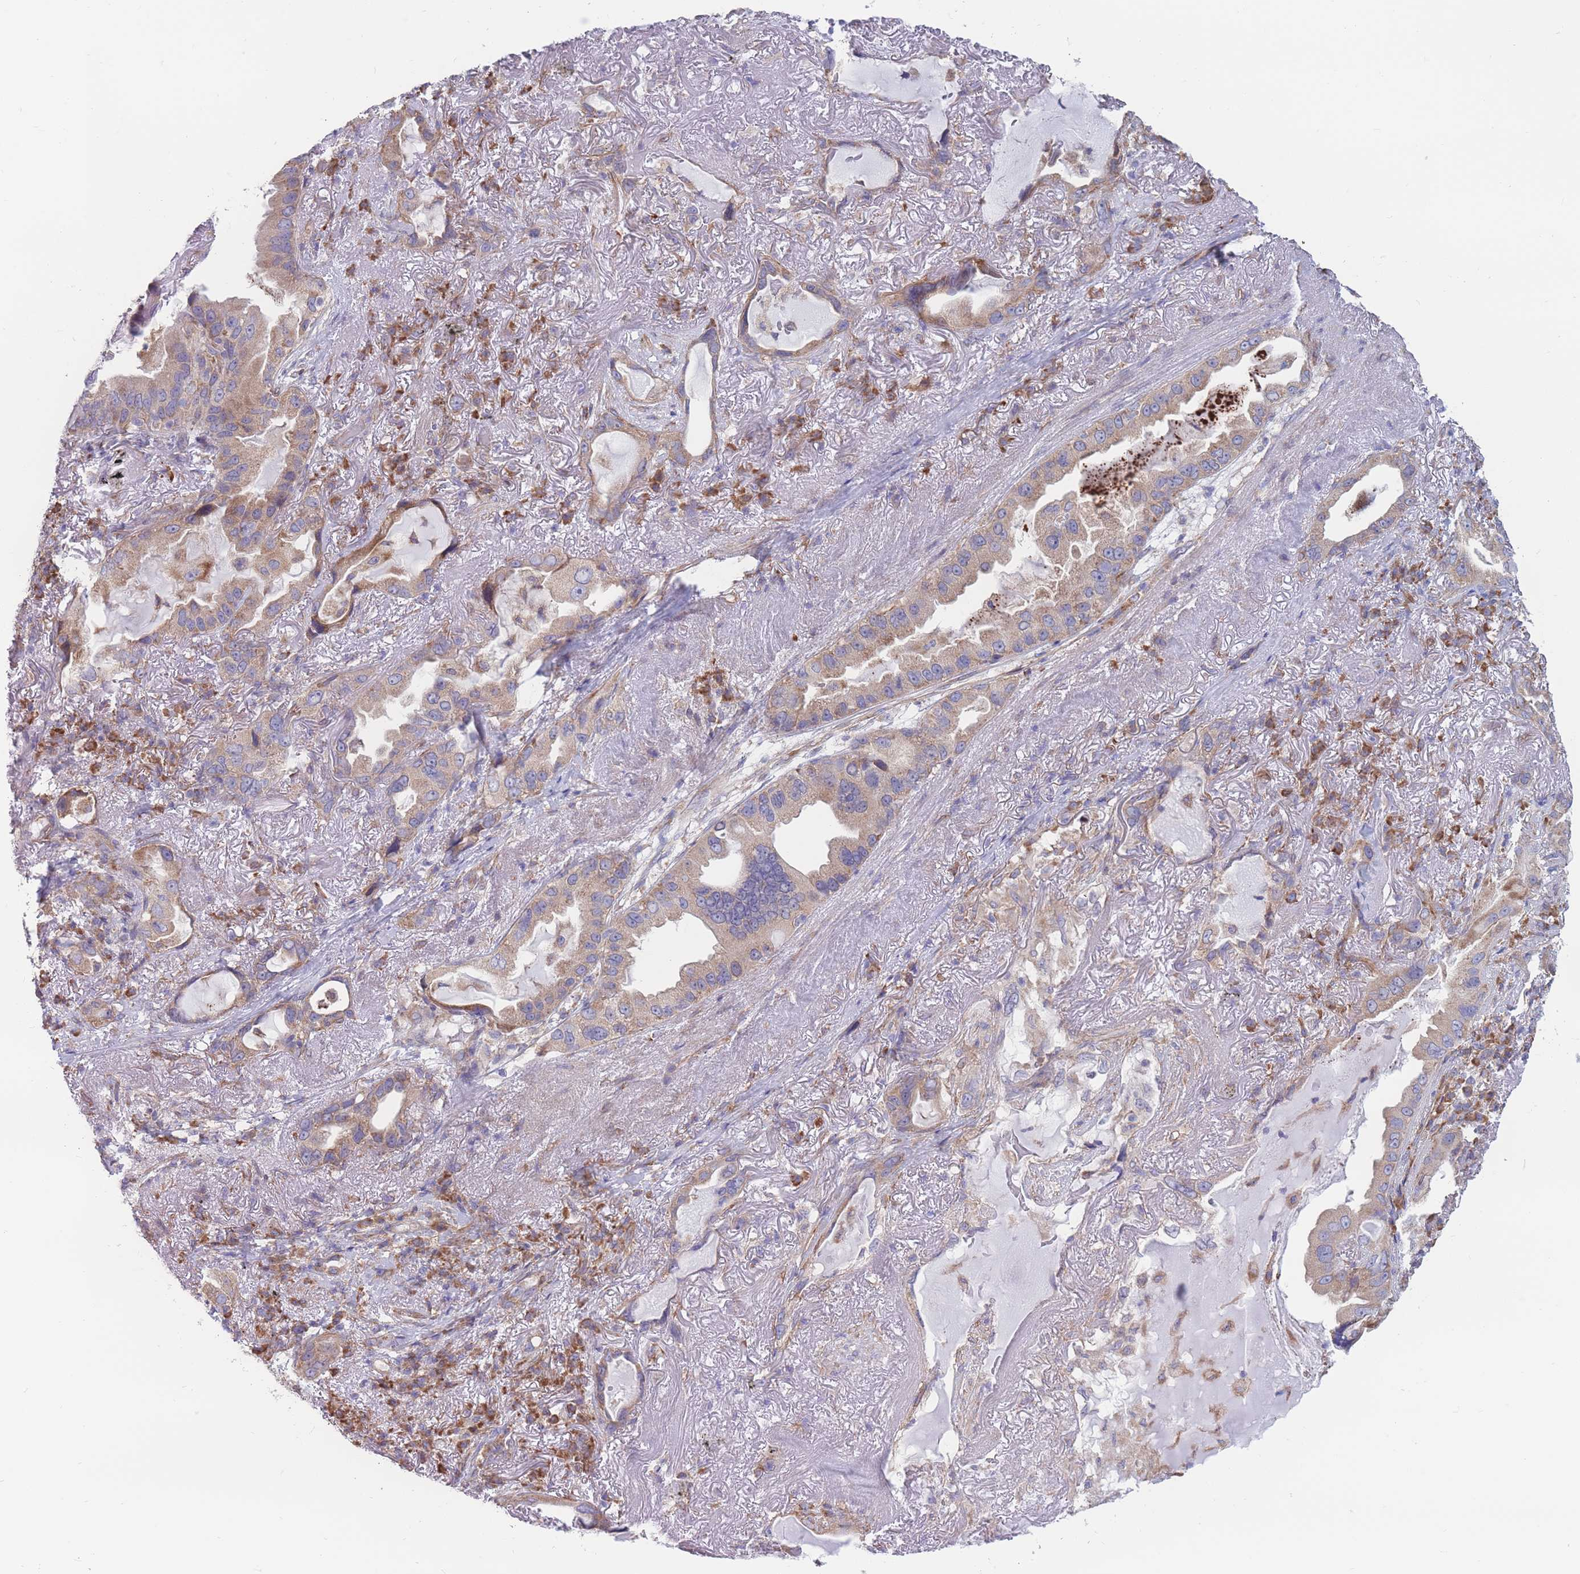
{"staining": {"intensity": "moderate", "quantity": "25%-75%", "location": "cytoplasmic/membranous"}, "tissue": "lung cancer", "cell_type": "Tumor cells", "image_type": "cancer", "snomed": [{"axis": "morphology", "description": "Adenocarcinoma, NOS"}, {"axis": "topography", "description": "Lung"}], "caption": "Human lung adenocarcinoma stained with a brown dye demonstrates moderate cytoplasmic/membranous positive expression in approximately 25%-75% of tumor cells.", "gene": "RPL8", "patient": {"sex": "female", "age": 69}}